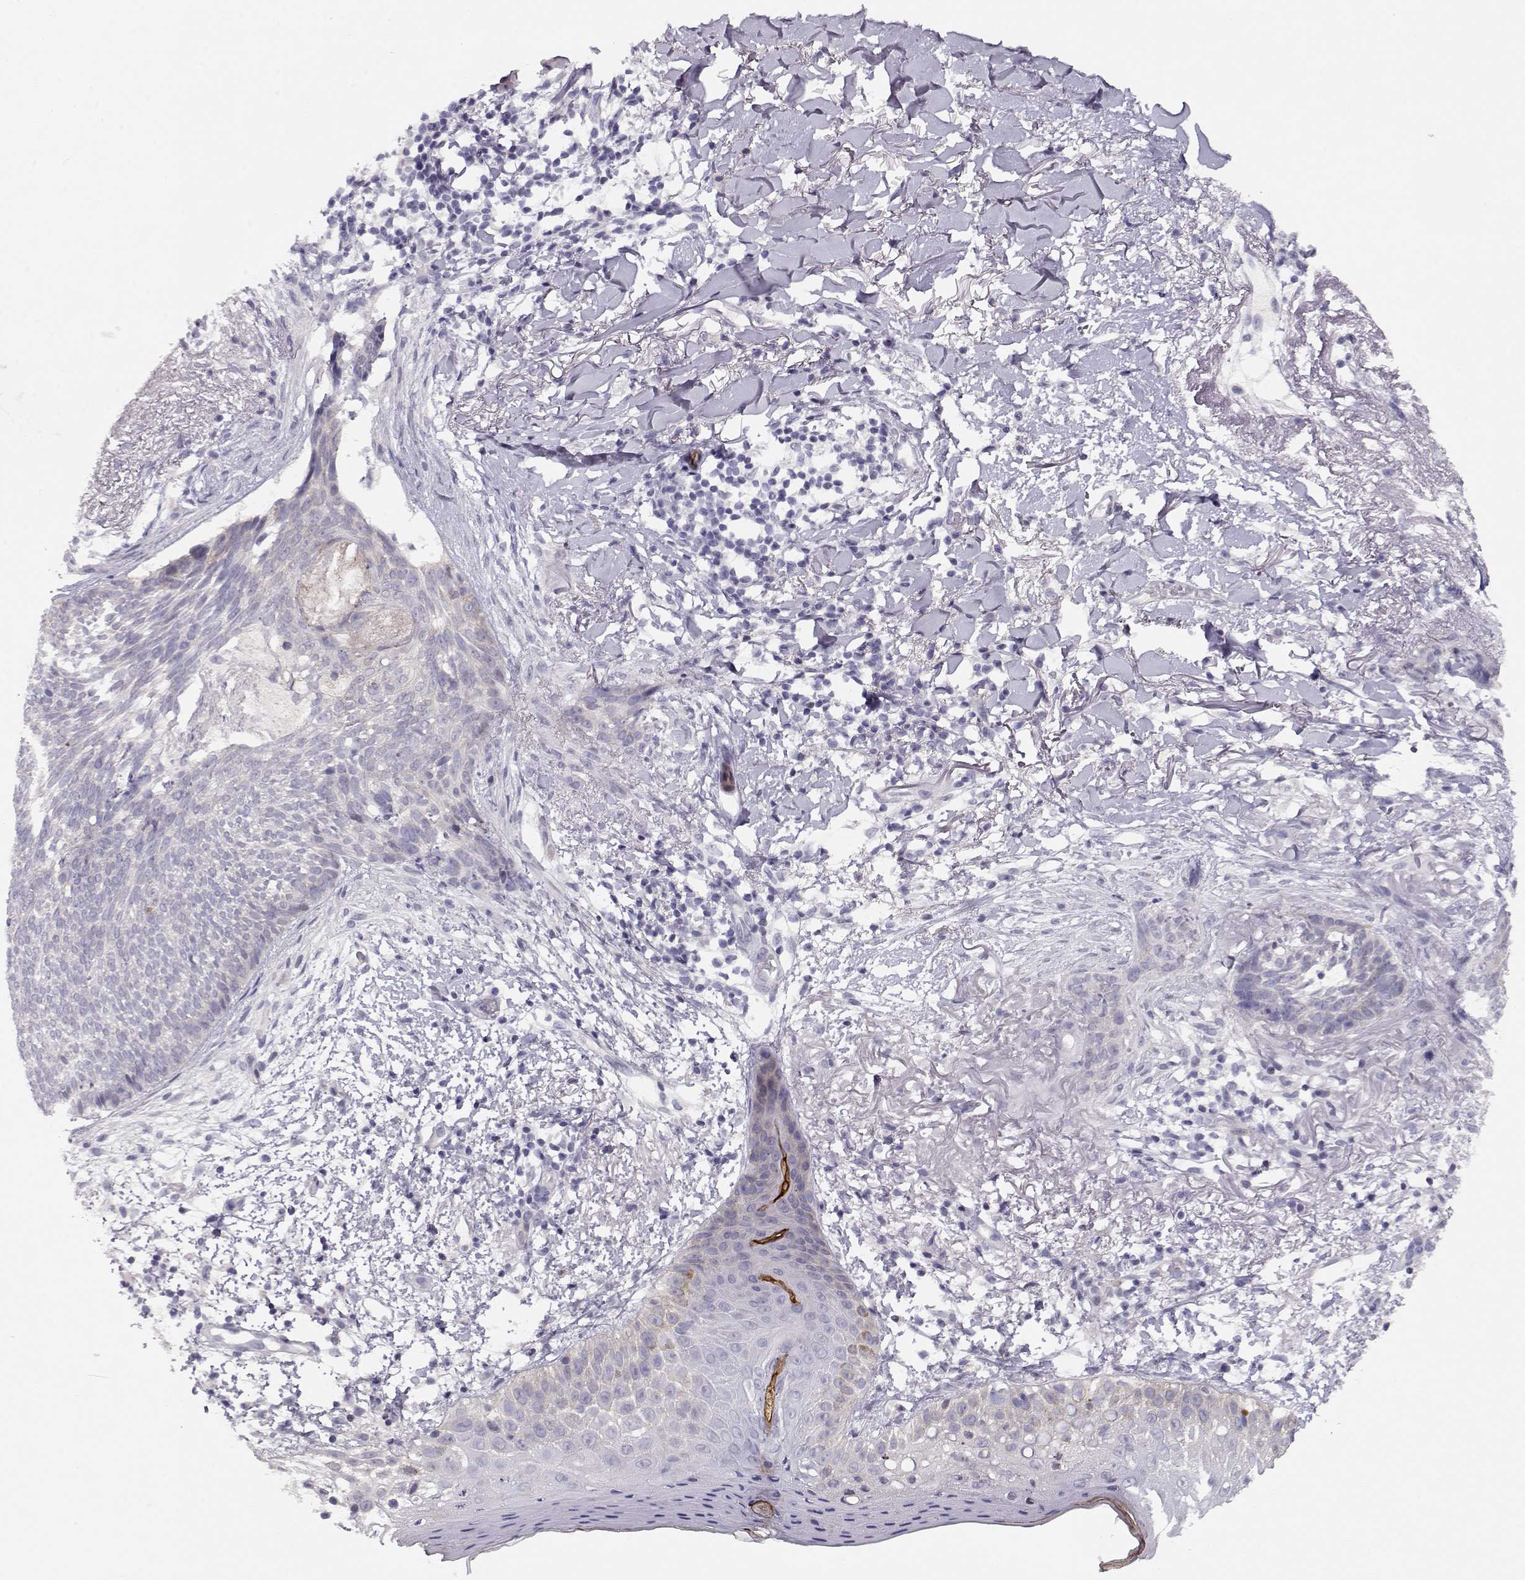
{"staining": {"intensity": "negative", "quantity": "none", "location": "none"}, "tissue": "skin cancer", "cell_type": "Tumor cells", "image_type": "cancer", "snomed": [{"axis": "morphology", "description": "Normal tissue, NOS"}, {"axis": "morphology", "description": "Basal cell carcinoma"}, {"axis": "topography", "description": "Skin"}], "caption": "Skin cancer (basal cell carcinoma) stained for a protein using IHC shows no positivity tumor cells.", "gene": "CRX", "patient": {"sex": "male", "age": 84}}